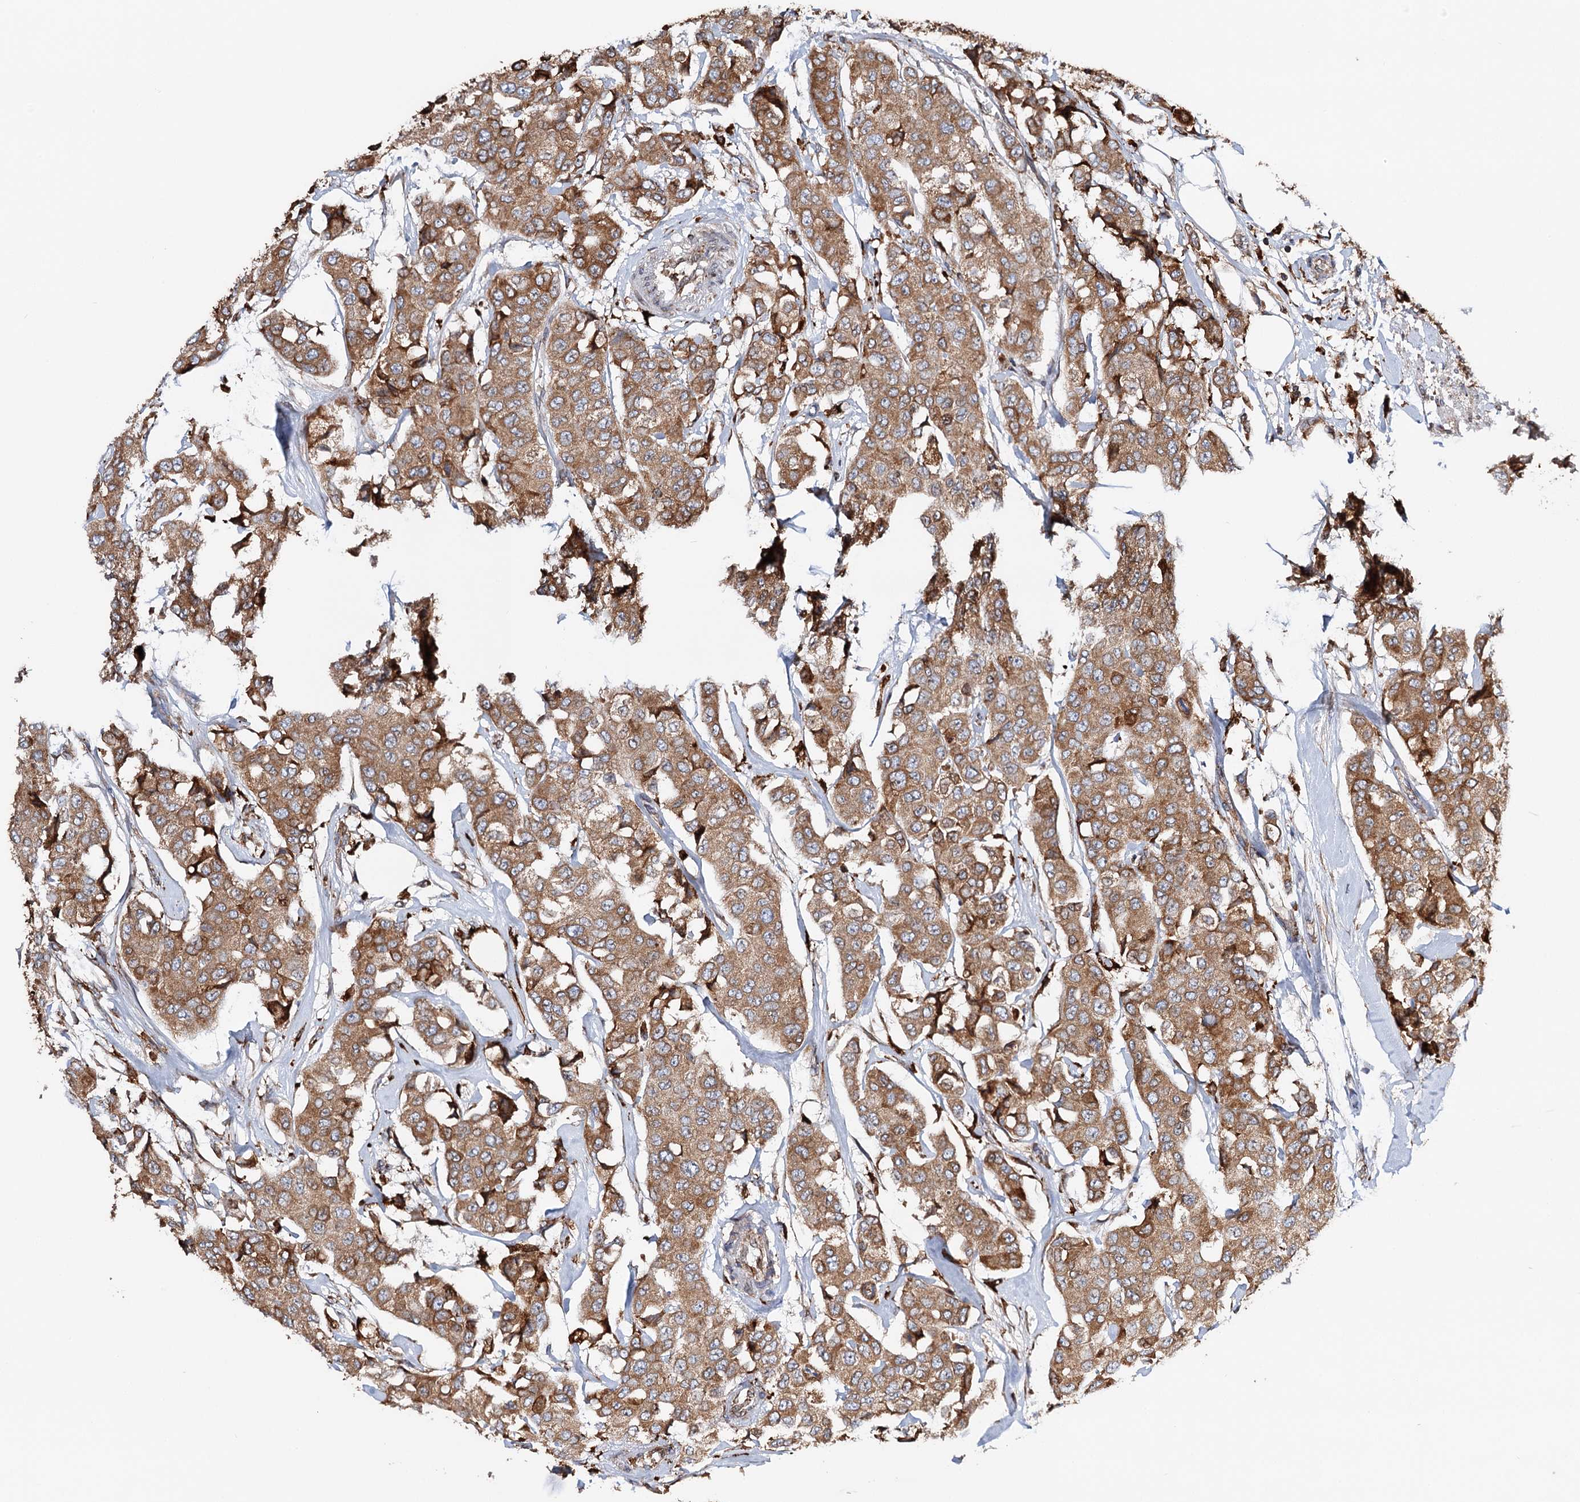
{"staining": {"intensity": "moderate", "quantity": ">75%", "location": "cytoplasmic/membranous"}, "tissue": "breast cancer", "cell_type": "Tumor cells", "image_type": "cancer", "snomed": [{"axis": "morphology", "description": "Duct carcinoma"}, {"axis": "topography", "description": "Breast"}], "caption": "Breast cancer tissue demonstrates moderate cytoplasmic/membranous staining in about >75% of tumor cells, visualized by immunohistochemistry. The protein of interest is shown in brown color, while the nuclei are stained blue.", "gene": "ERP29", "patient": {"sex": "female", "age": 80}}